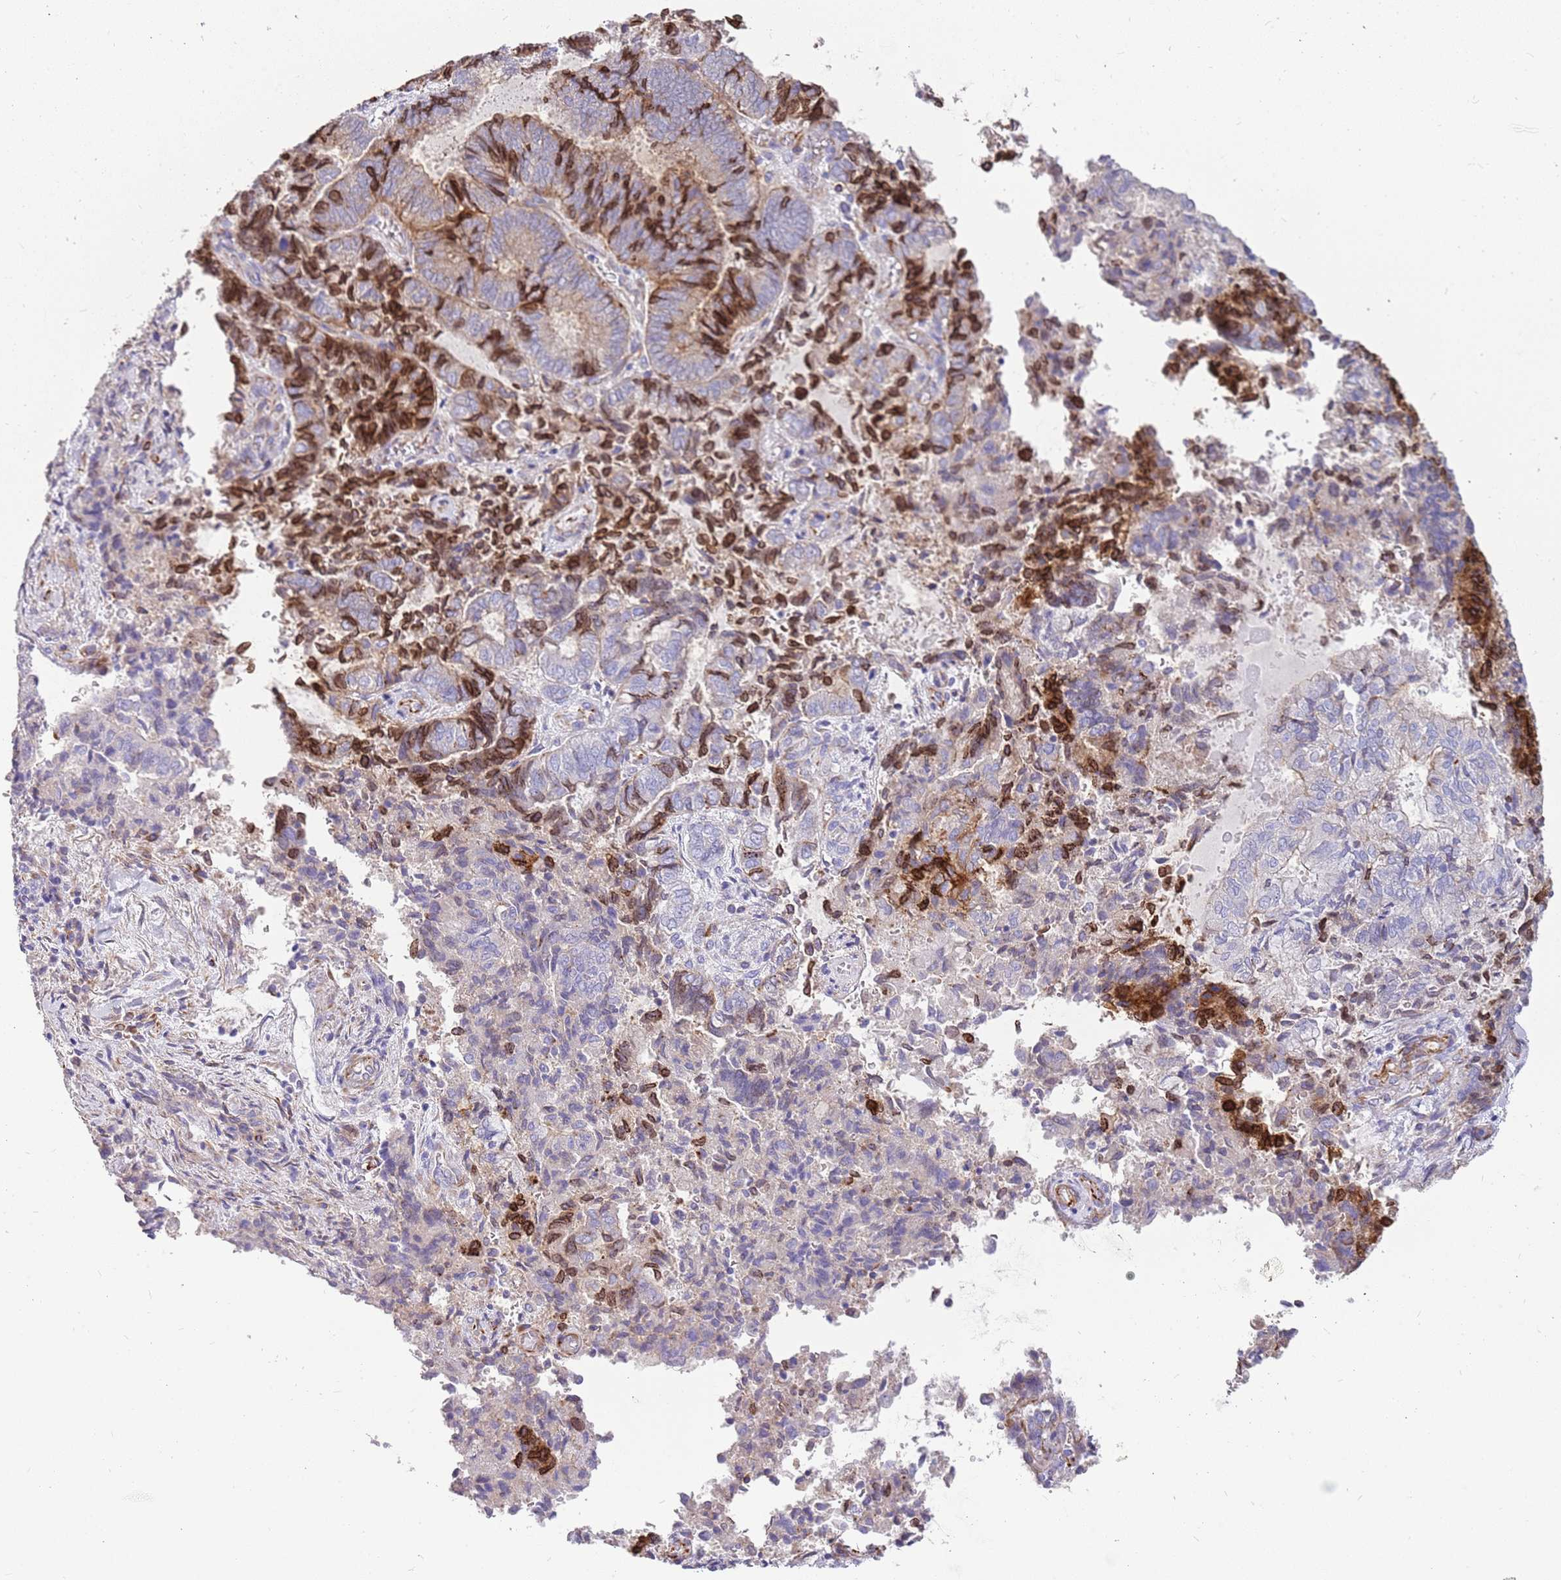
{"staining": {"intensity": "strong", "quantity": "25%-75%", "location": "cytoplasmic/membranous"}, "tissue": "endometrial cancer", "cell_type": "Tumor cells", "image_type": "cancer", "snomed": [{"axis": "morphology", "description": "Adenocarcinoma, NOS"}, {"axis": "topography", "description": "Endometrium"}], "caption": "The histopathology image reveals a brown stain indicating the presence of a protein in the cytoplasmic/membranous of tumor cells in endometrial cancer (adenocarcinoma). The staining was performed using DAB to visualize the protein expression in brown, while the nuclei were stained in blue with hematoxylin (Magnification: 20x).", "gene": "ZDHHC1", "patient": {"sex": "female", "age": 80}}